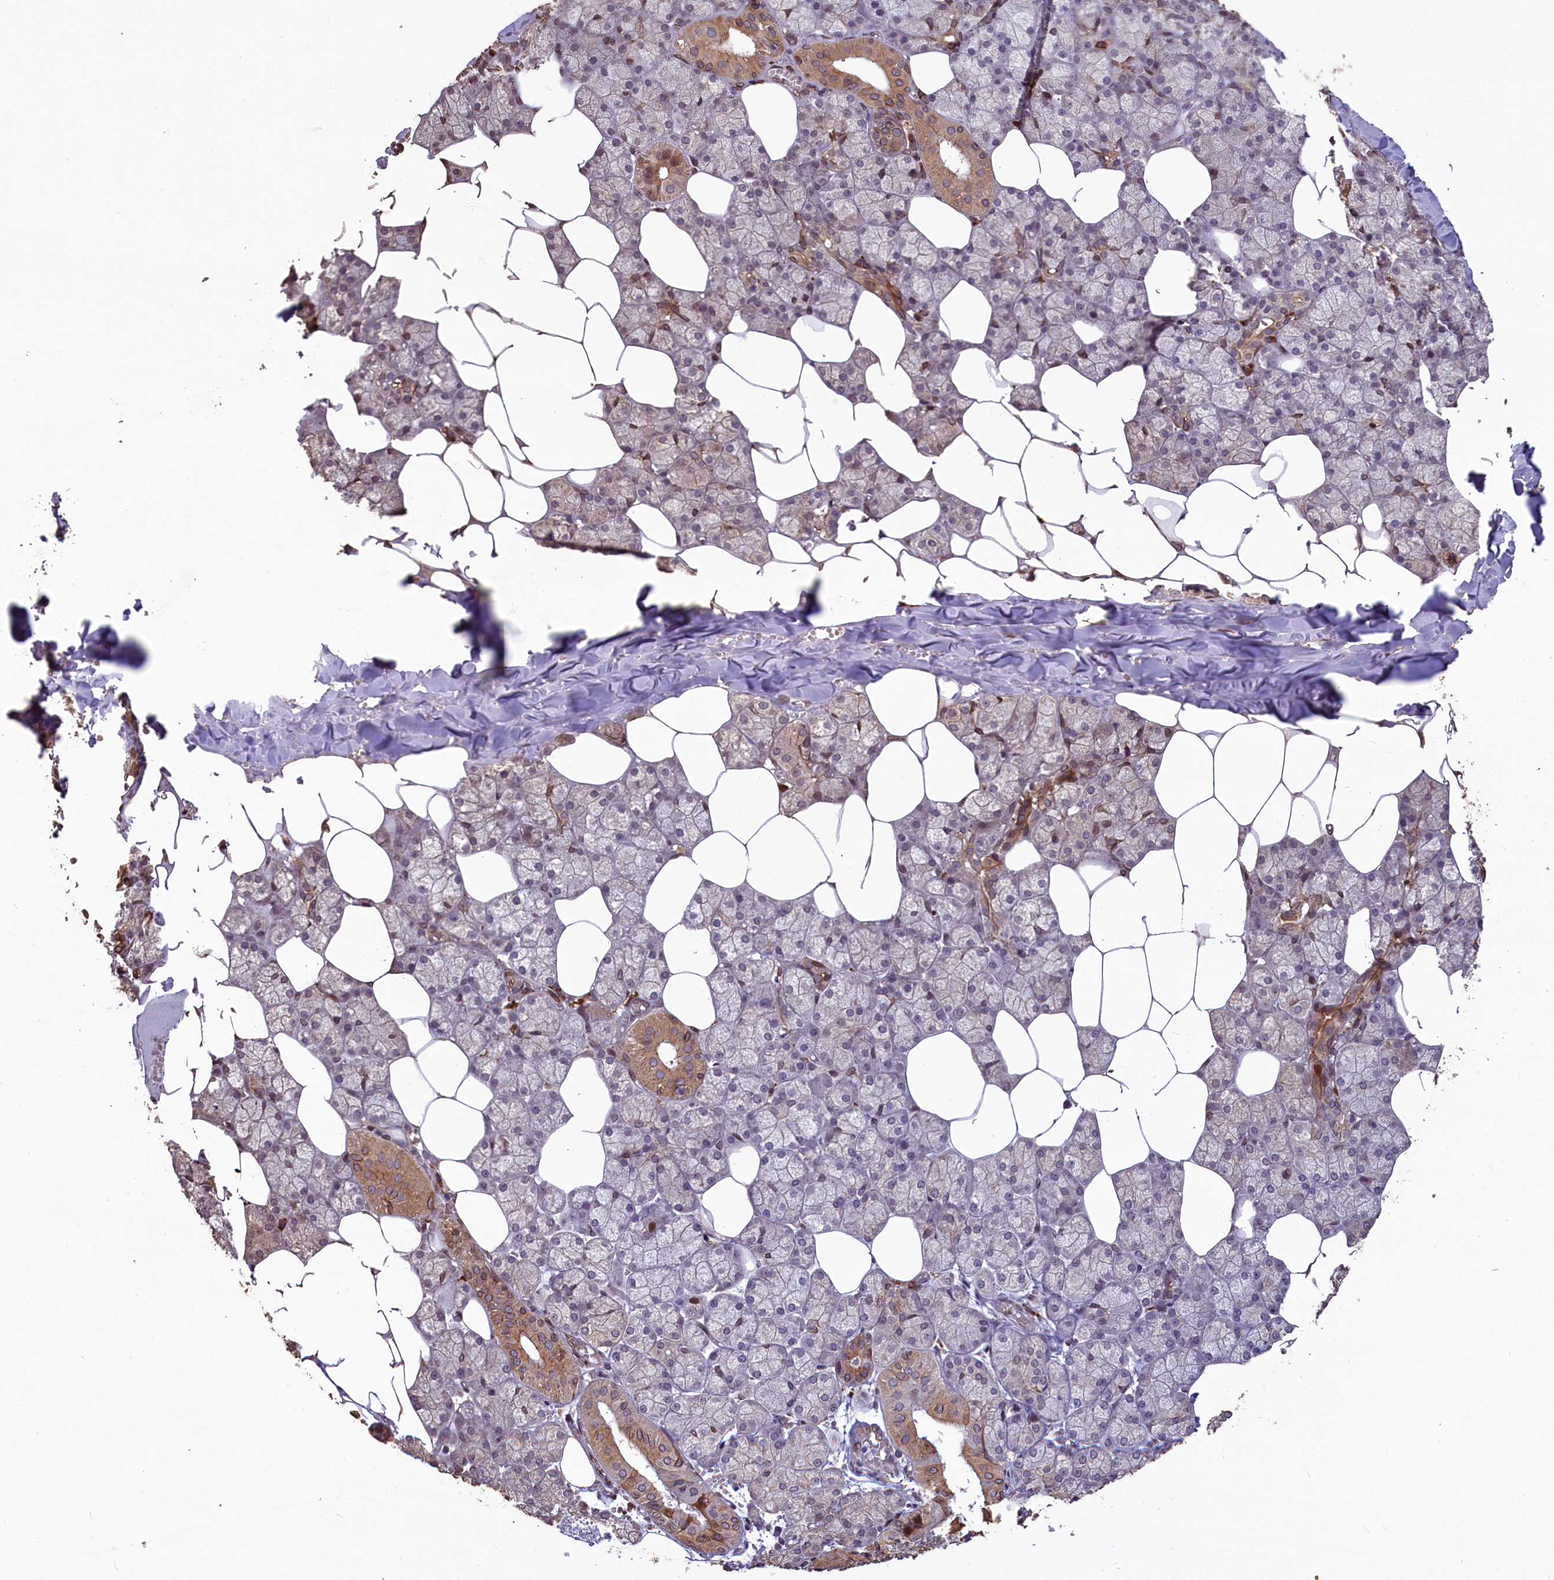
{"staining": {"intensity": "moderate", "quantity": "25%-75%", "location": "cytoplasmic/membranous,nuclear"}, "tissue": "salivary gland", "cell_type": "Glandular cells", "image_type": "normal", "snomed": [{"axis": "morphology", "description": "Normal tissue, NOS"}, {"axis": "topography", "description": "Salivary gland"}], "caption": "Protein positivity by immunohistochemistry shows moderate cytoplasmic/membranous,nuclear staining in about 25%-75% of glandular cells in benign salivary gland. Using DAB (3,3'-diaminobenzidine) (brown) and hematoxylin (blue) stains, captured at high magnification using brightfield microscopy.", "gene": "SLC38A7", "patient": {"sex": "male", "age": 62}}